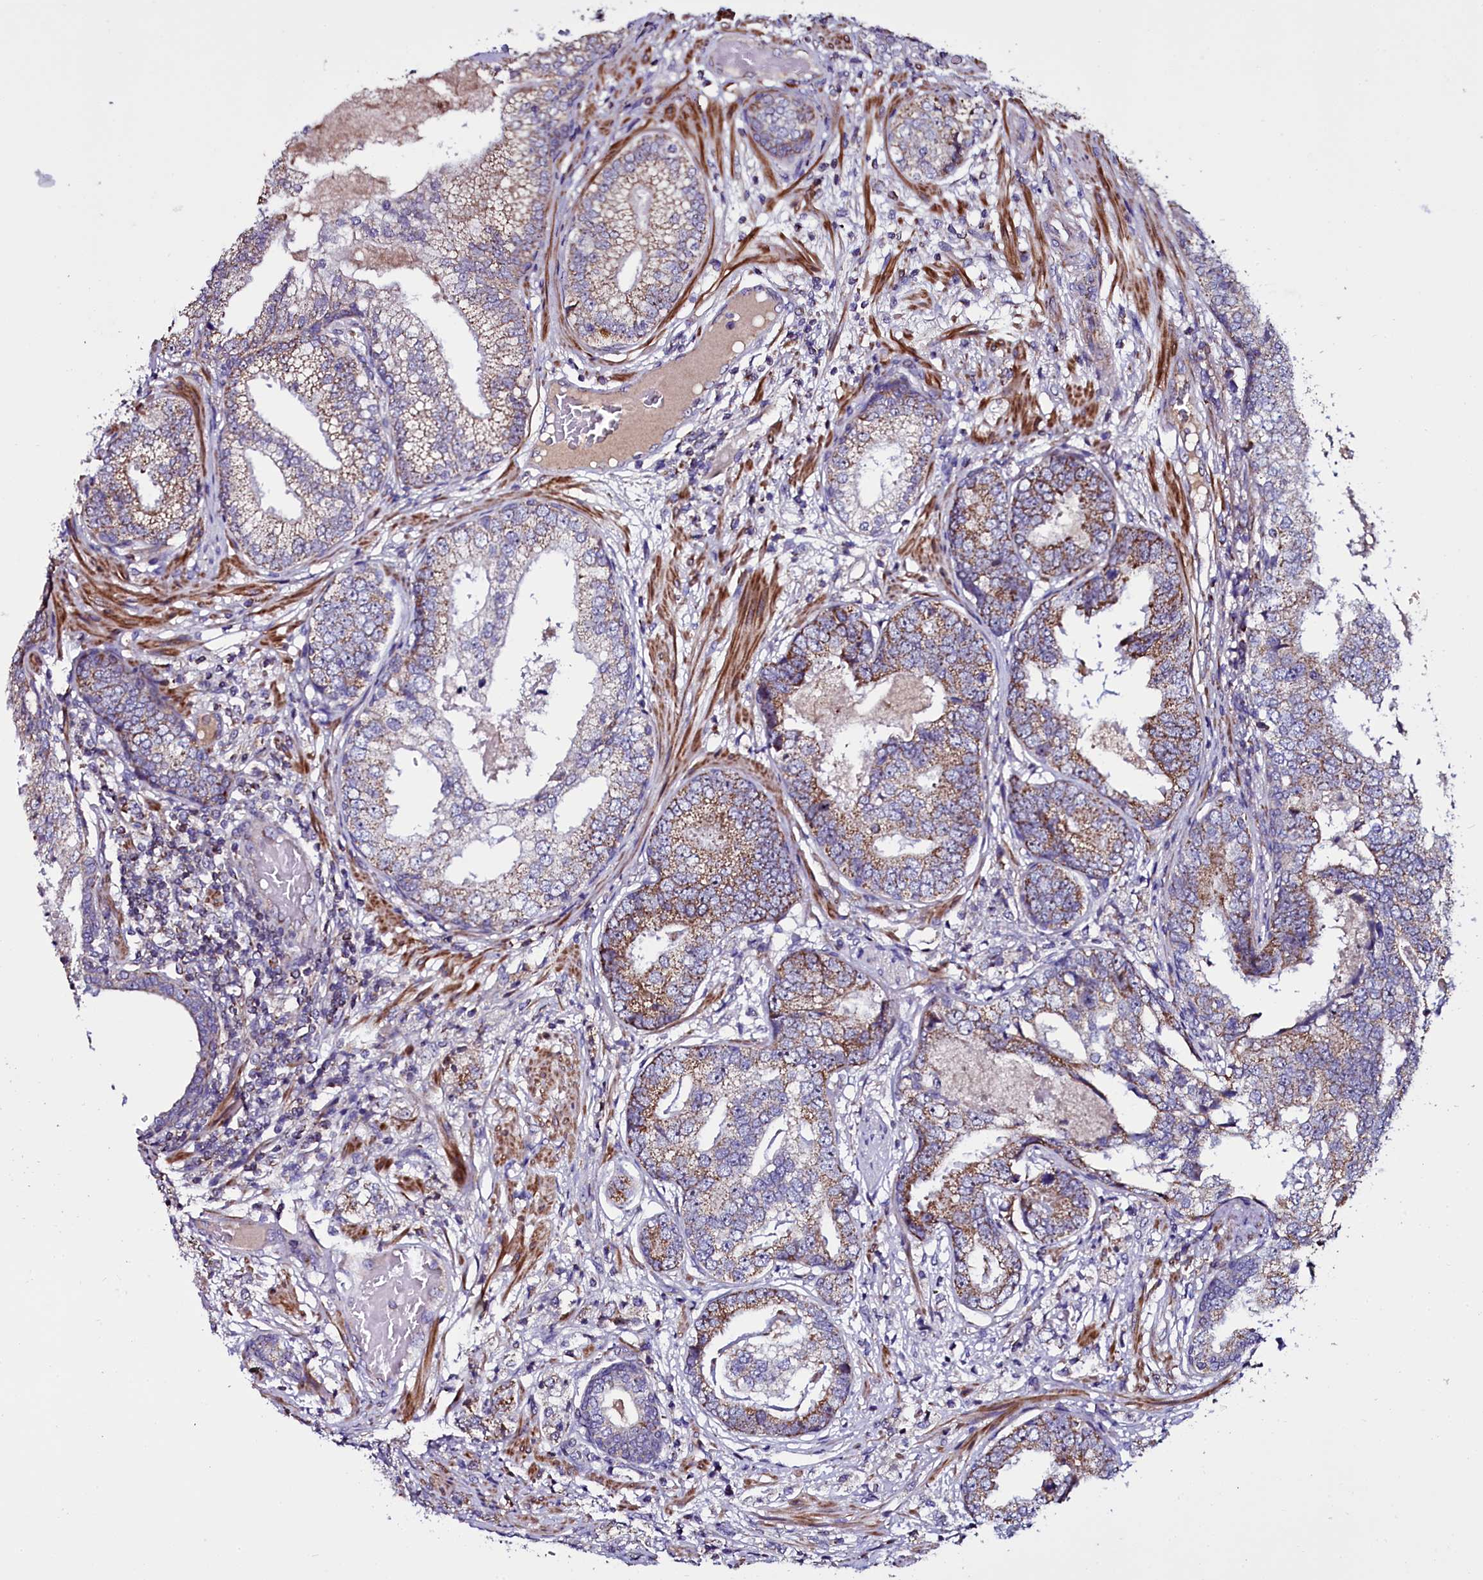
{"staining": {"intensity": "moderate", "quantity": ">75%", "location": "cytoplasmic/membranous"}, "tissue": "prostate cancer", "cell_type": "Tumor cells", "image_type": "cancer", "snomed": [{"axis": "morphology", "description": "Adenocarcinoma, High grade"}, {"axis": "topography", "description": "Prostate"}], "caption": "This is a micrograph of IHC staining of high-grade adenocarcinoma (prostate), which shows moderate staining in the cytoplasmic/membranous of tumor cells.", "gene": "NAA80", "patient": {"sex": "male", "age": 69}}